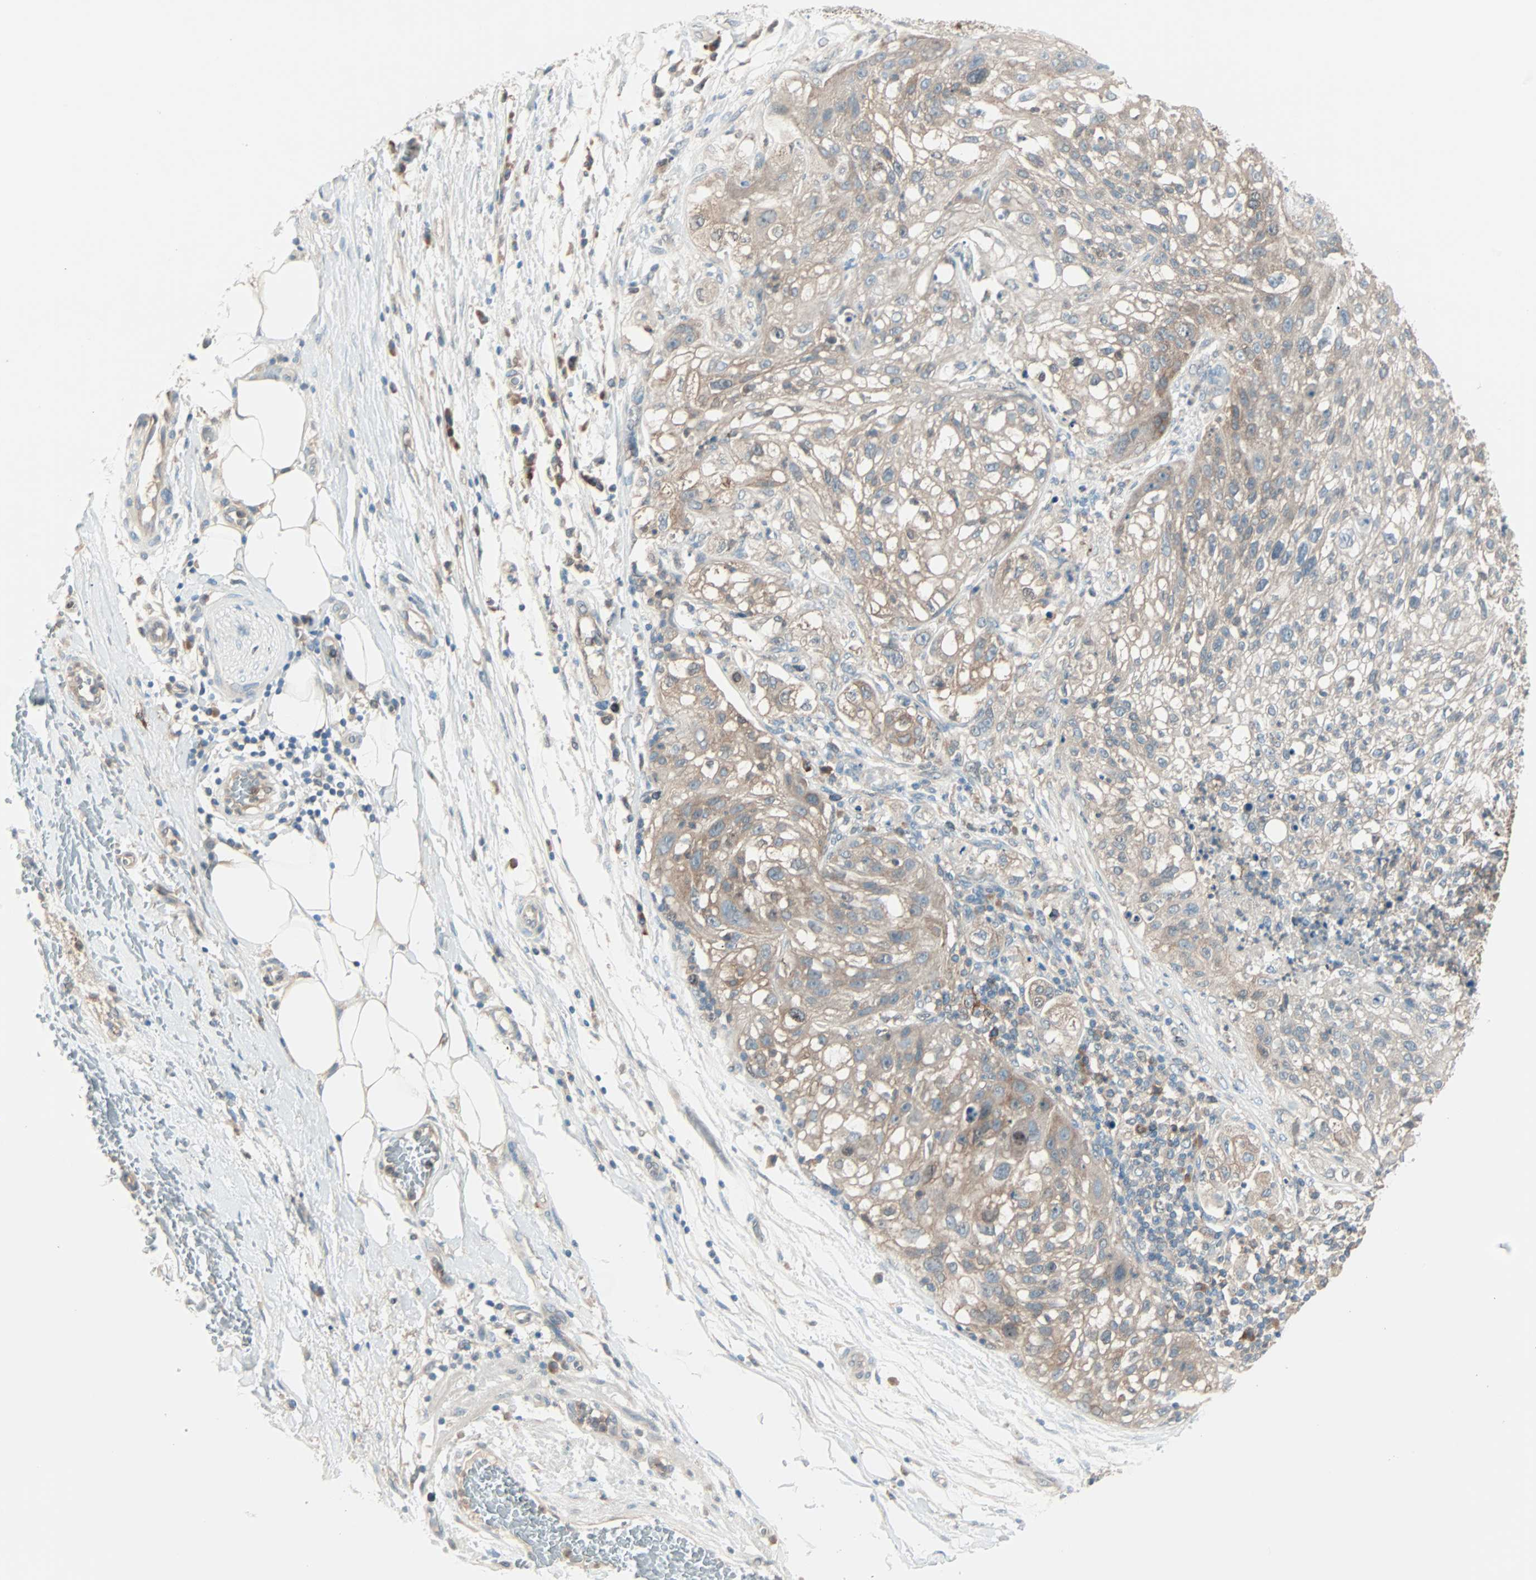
{"staining": {"intensity": "moderate", "quantity": ">75%", "location": "cytoplasmic/membranous"}, "tissue": "lung cancer", "cell_type": "Tumor cells", "image_type": "cancer", "snomed": [{"axis": "morphology", "description": "Inflammation, NOS"}, {"axis": "morphology", "description": "Squamous cell carcinoma, NOS"}, {"axis": "topography", "description": "Lymph node"}, {"axis": "topography", "description": "Soft tissue"}, {"axis": "topography", "description": "Lung"}], "caption": "Immunohistochemical staining of squamous cell carcinoma (lung) shows medium levels of moderate cytoplasmic/membranous positivity in about >75% of tumor cells.", "gene": "SMIM8", "patient": {"sex": "male", "age": 66}}